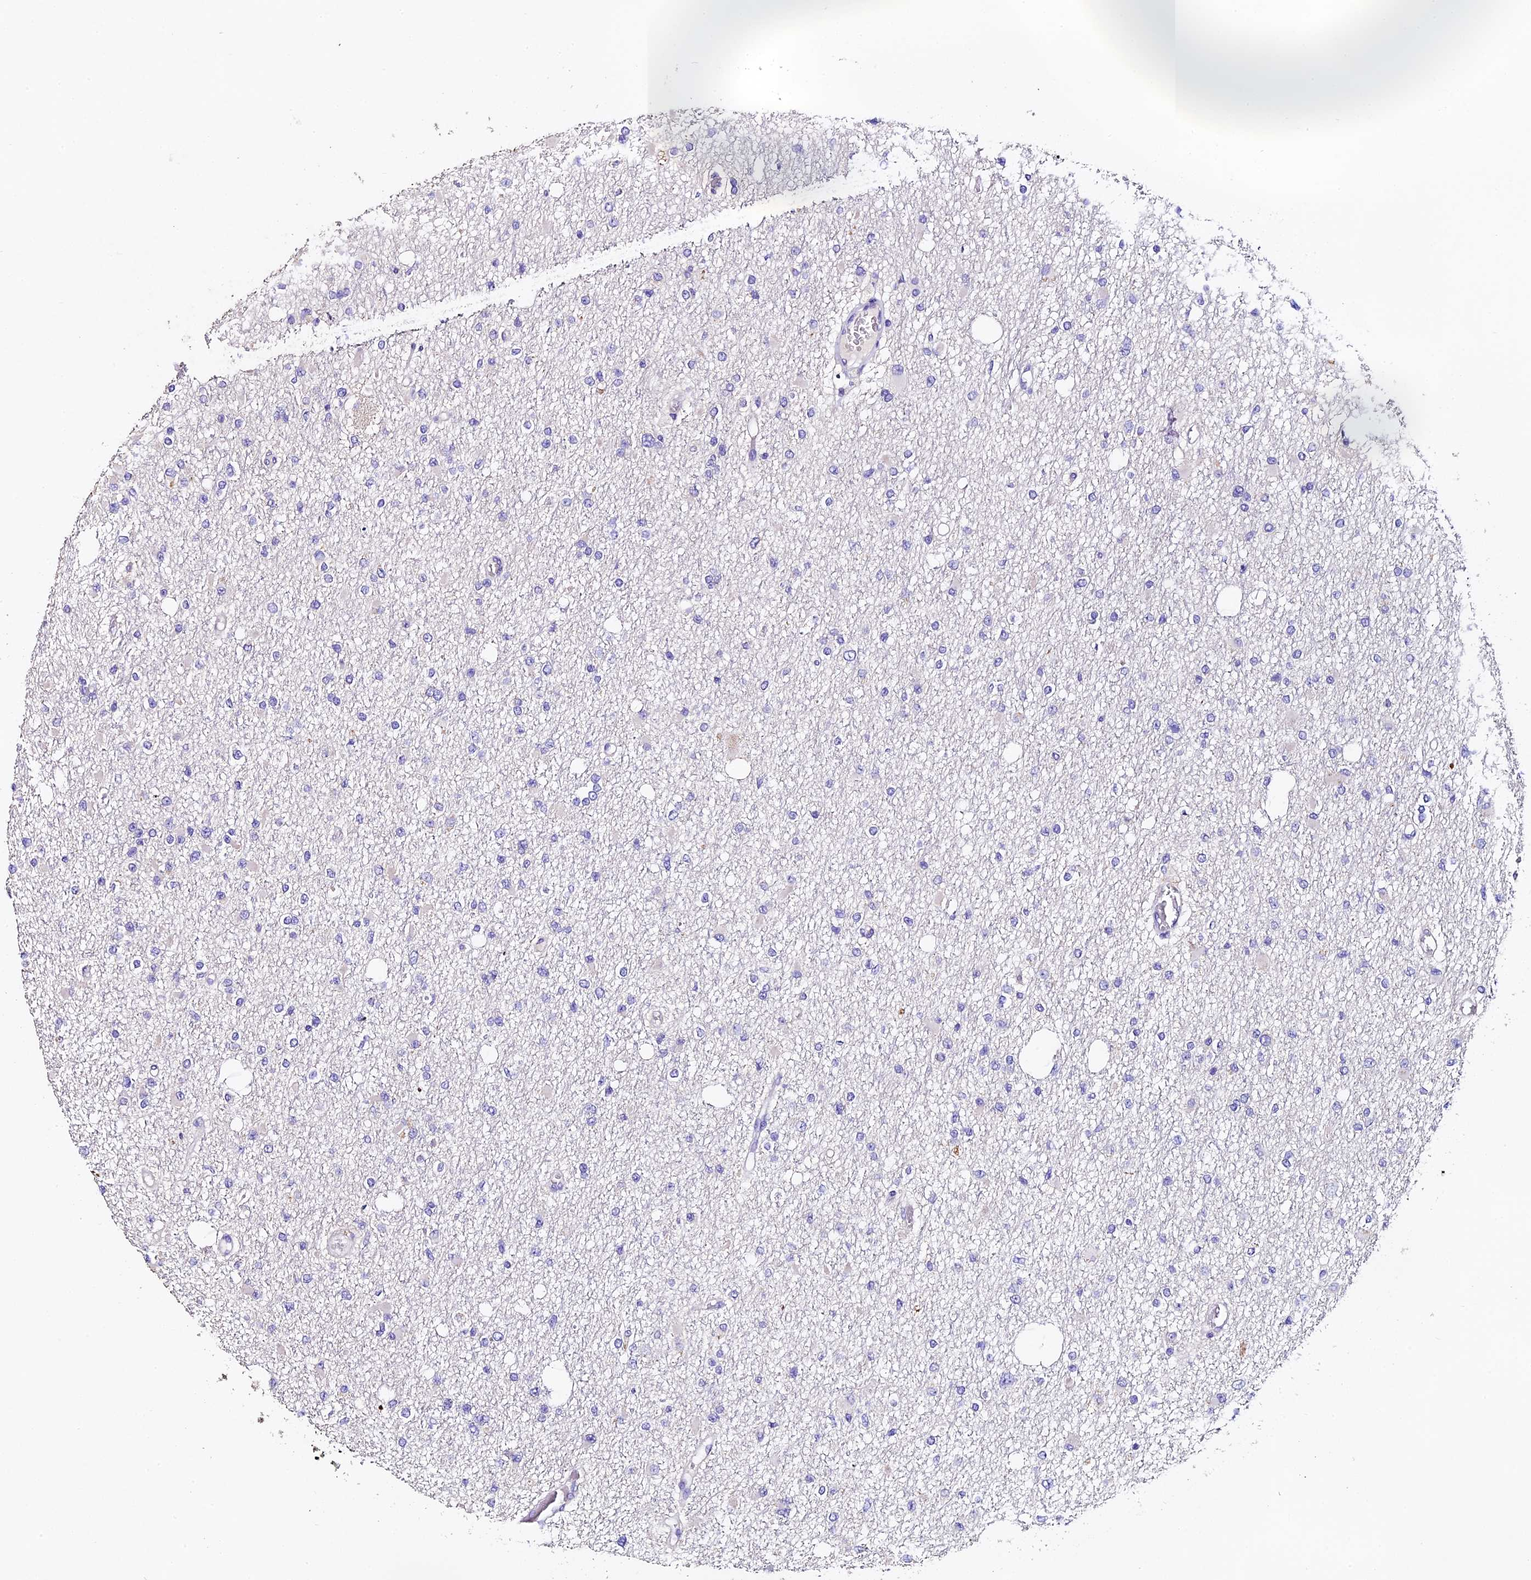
{"staining": {"intensity": "negative", "quantity": "none", "location": "none"}, "tissue": "glioma", "cell_type": "Tumor cells", "image_type": "cancer", "snomed": [{"axis": "morphology", "description": "Glioma, malignant, Low grade"}, {"axis": "topography", "description": "Brain"}], "caption": "Tumor cells show no significant positivity in malignant glioma (low-grade). (DAB immunohistochemistry (IHC), high magnification).", "gene": "FBXW9", "patient": {"sex": "female", "age": 22}}